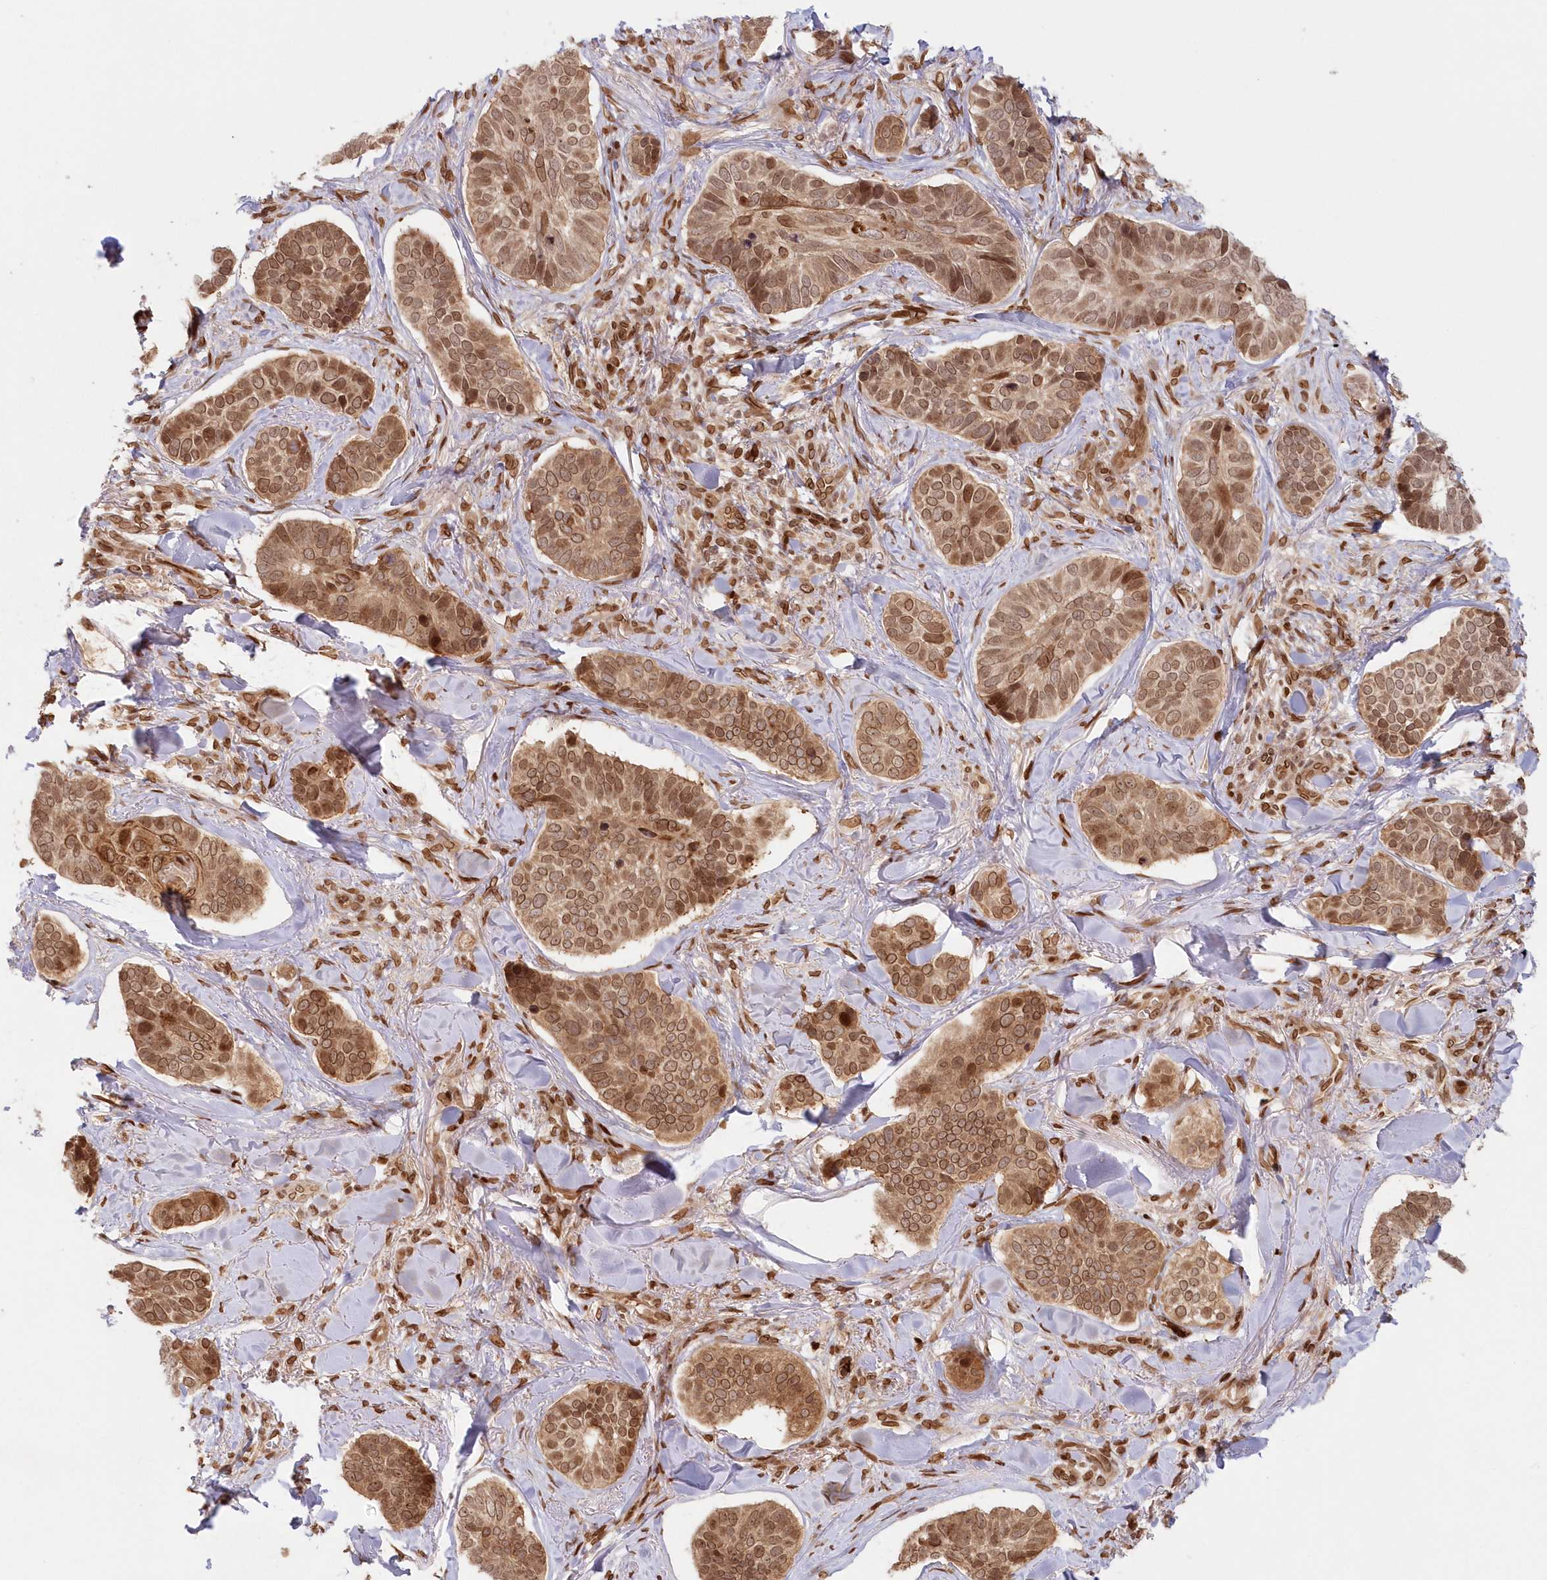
{"staining": {"intensity": "moderate", "quantity": ">75%", "location": "cytoplasmic/membranous,nuclear"}, "tissue": "skin cancer", "cell_type": "Tumor cells", "image_type": "cancer", "snomed": [{"axis": "morphology", "description": "Basal cell carcinoma"}, {"axis": "topography", "description": "Skin"}], "caption": "Skin cancer stained for a protein reveals moderate cytoplasmic/membranous and nuclear positivity in tumor cells.", "gene": "TOGARAM2", "patient": {"sex": "male", "age": 62}}